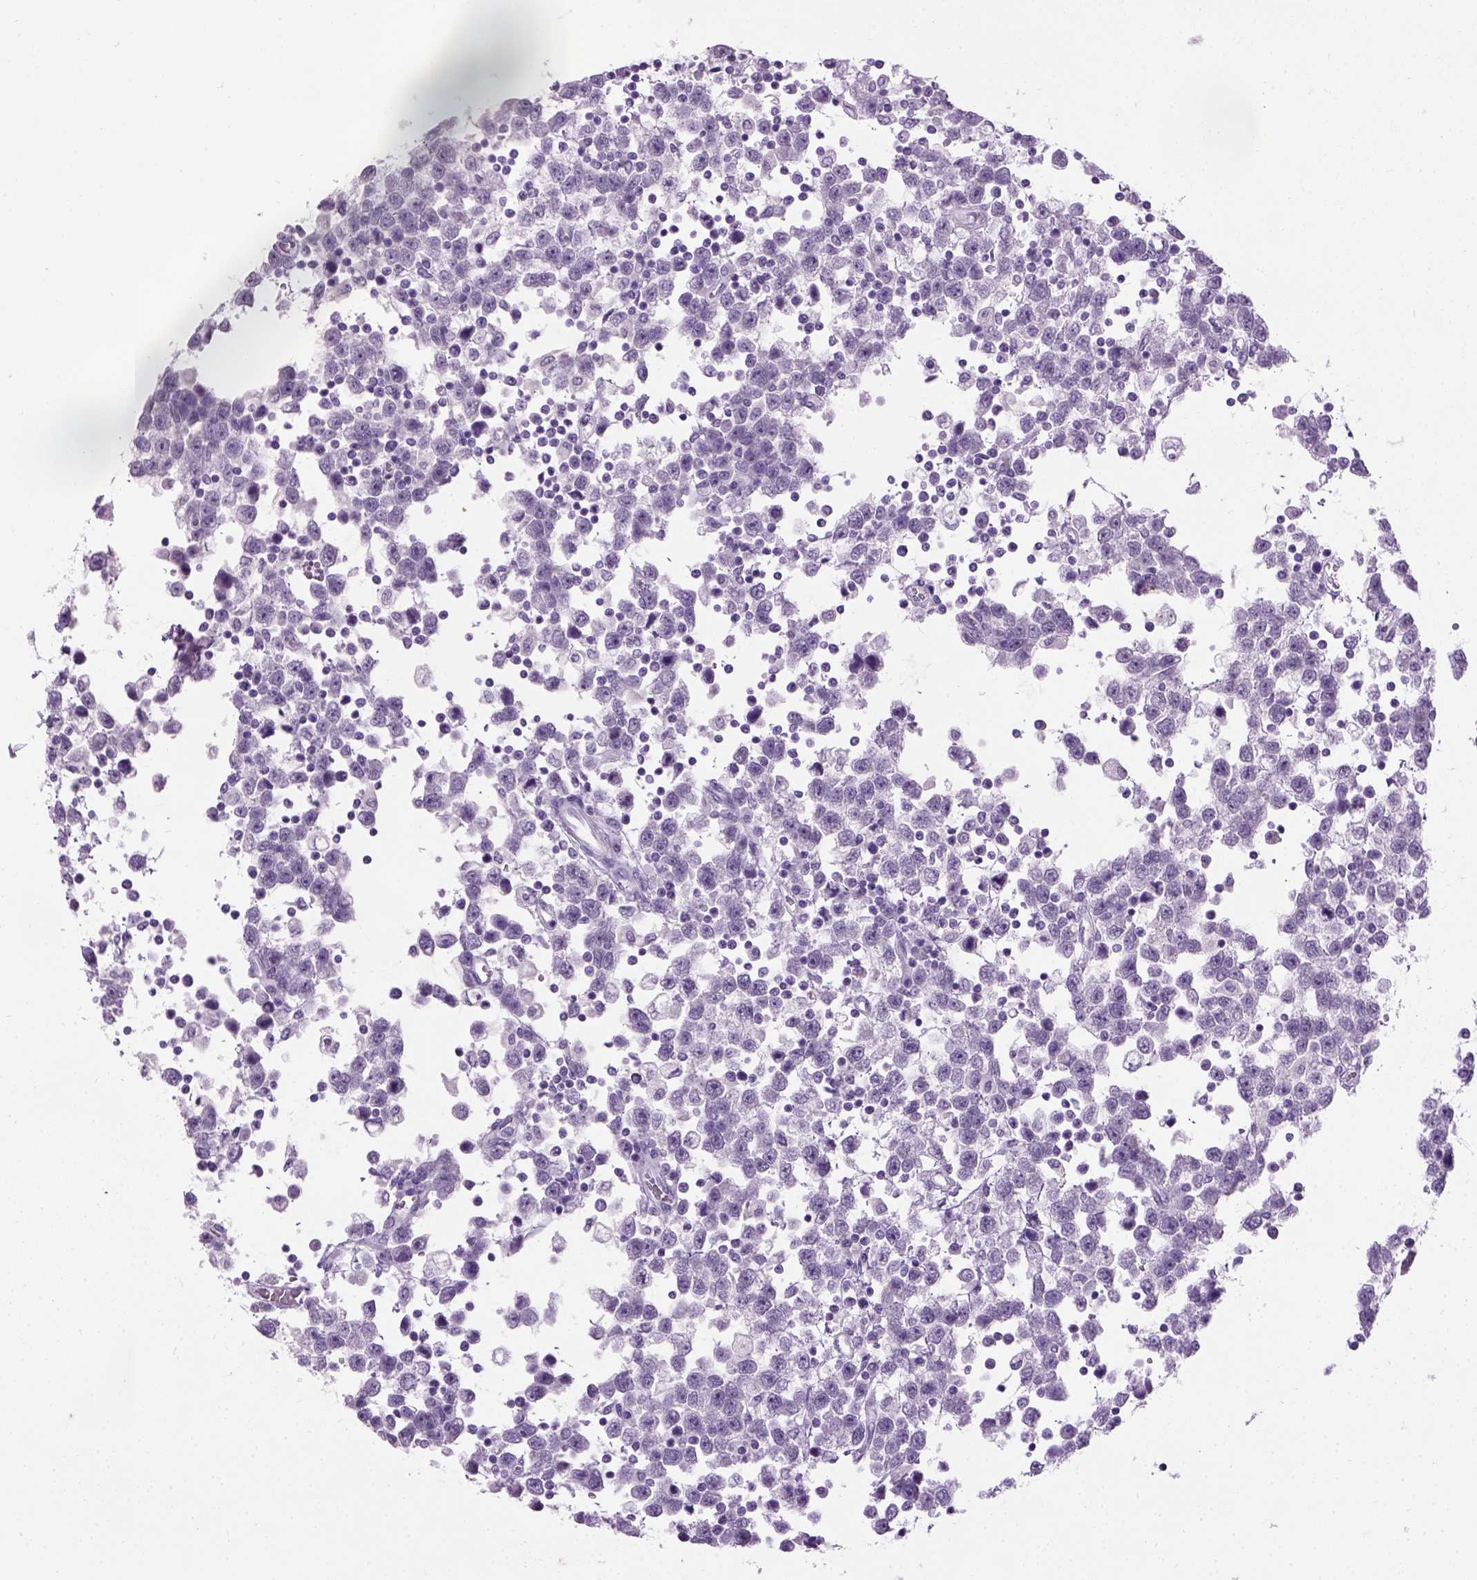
{"staining": {"intensity": "negative", "quantity": "none", "location": "none"}, "tissue": "testis cancer", "cell_type": "Tumor cells", "image_type": "cancer", "snomed": [{"axis": "morphology", "description": "Seminoma, NOS"}, {"axis": "topography", "description": "Testis"}], "caption": "A photomicrograph of human testis cancer is negative for staining in tumor cells.", "gene": "GABRB2", "patient": {"sex": "male", "age": 34}}